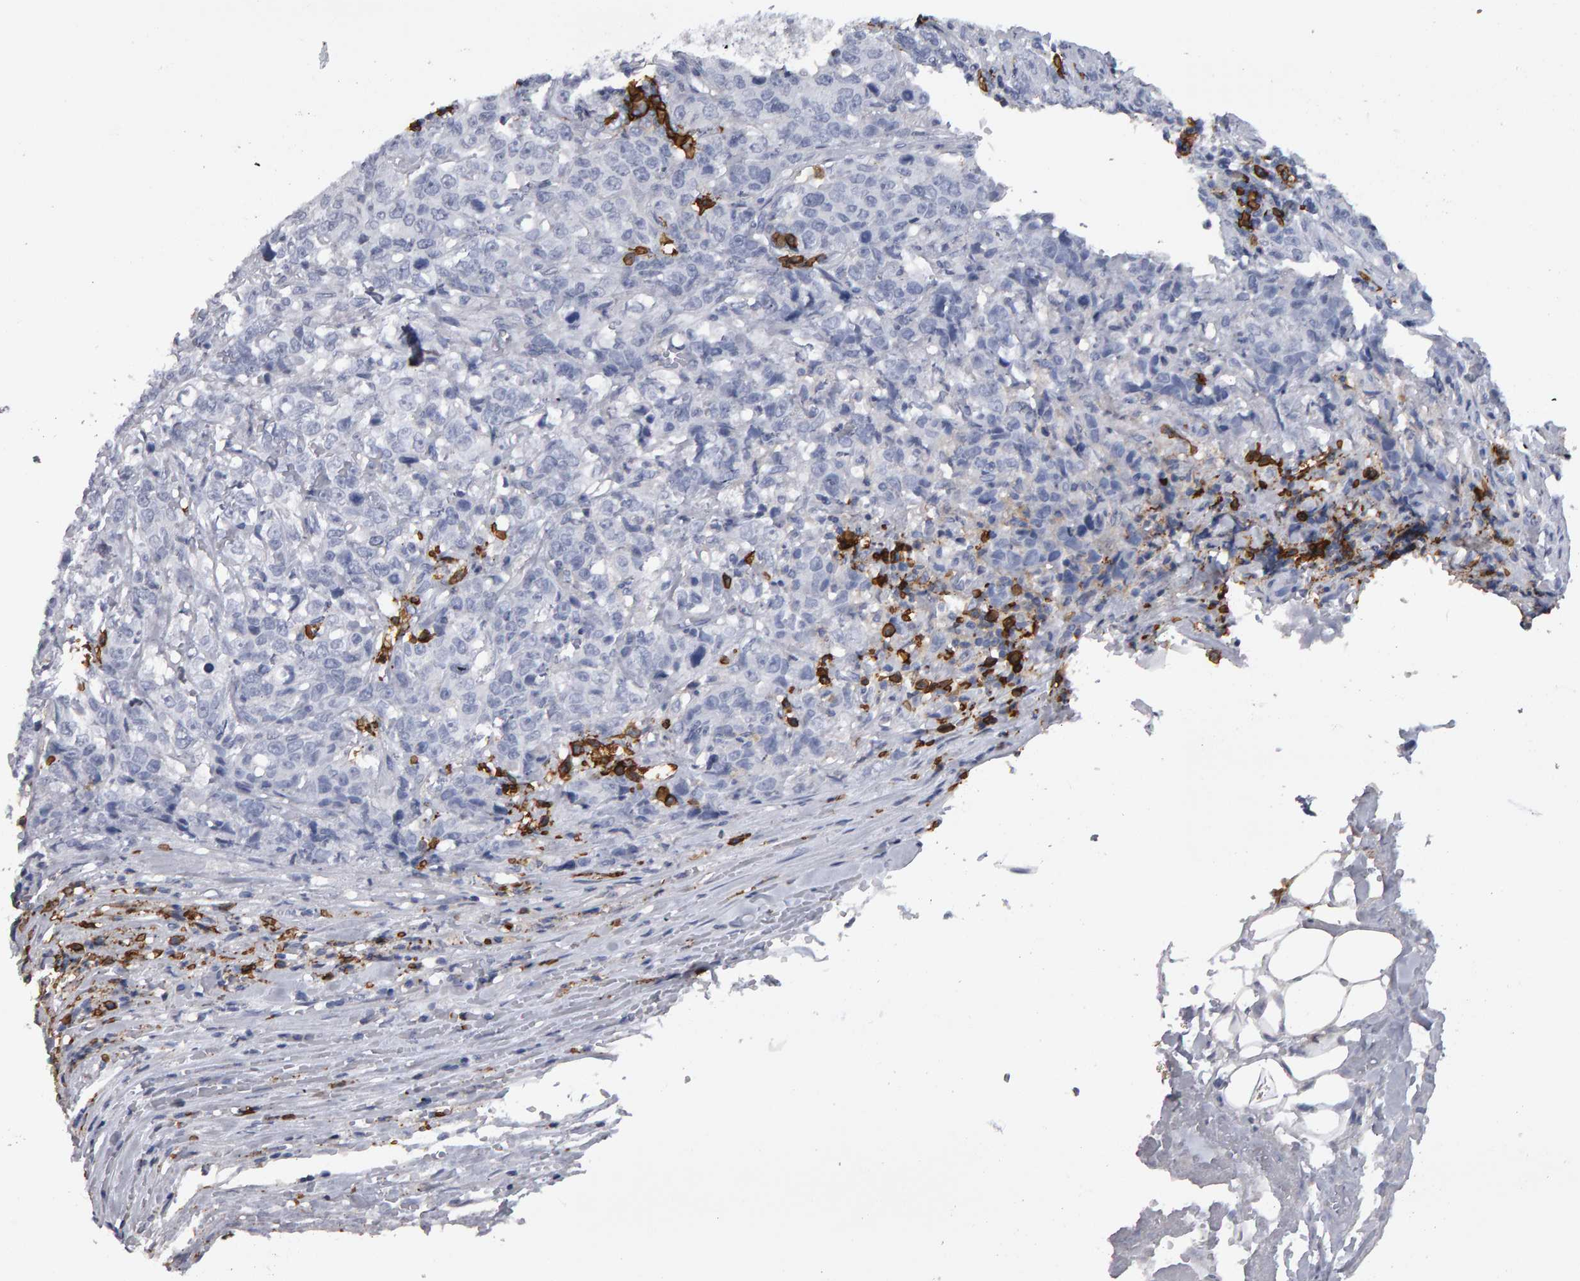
{"staining": {"intensity": "negative", "quantity": "none", "location": "none"}, "tissue": "stomach cancer", "cell_type": "Tumor cells", "image_type": "cancer", "snomed": [{"axis": "morphology", "description": "Adenocarcinoma, NOS"}, {"axis": "topography", "description": "Stomach"}], "caption": "DAB (3,3'-diaminobenzidine) immunohistochemical staining of adenocarcinoma (stomach) displays no significant staining in tumor cells.", "gene": "CD38", "patient": {"sex": "male", "age": 48}}